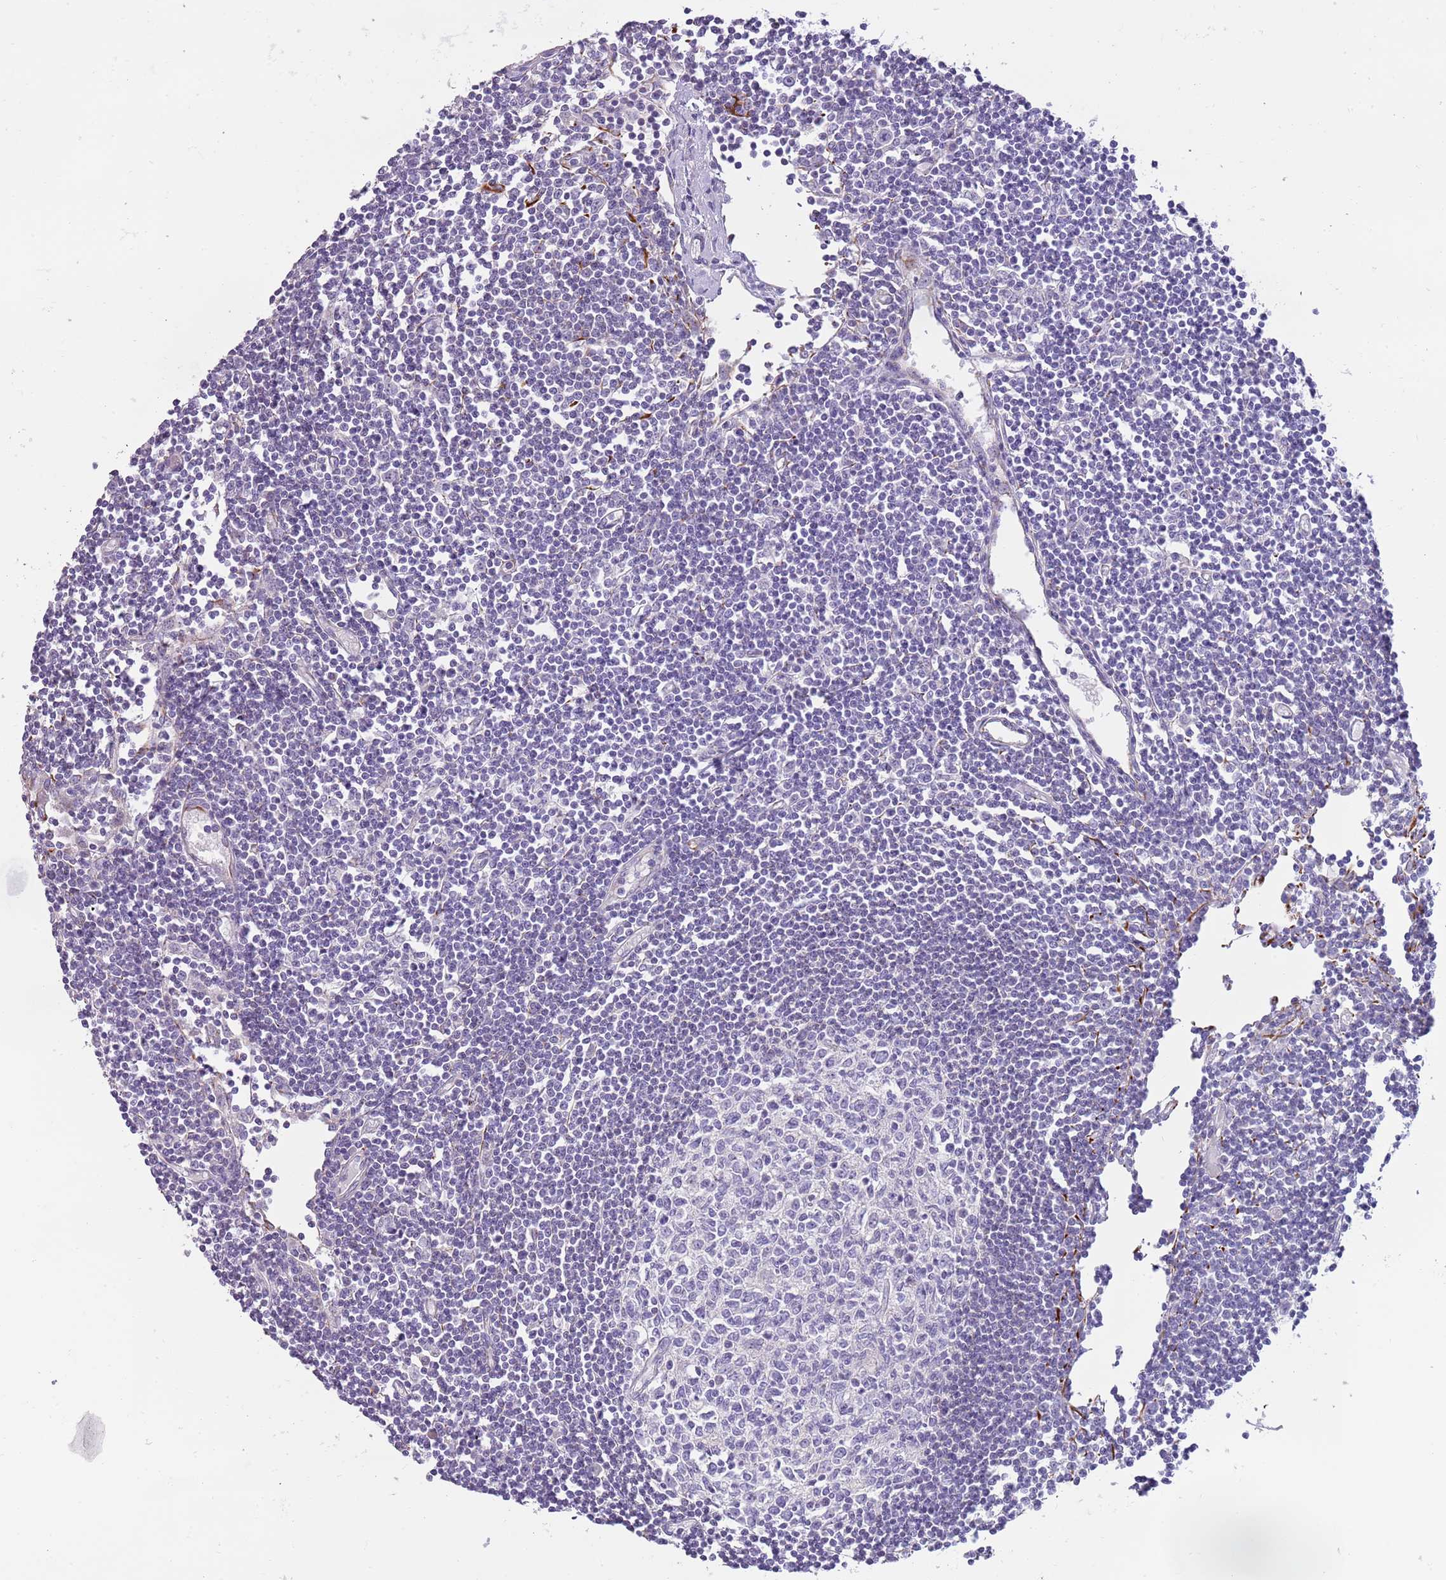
{"staining": {"intensity": "negative", "quantity": "none", "location": "none"}, "tissue": "lymph node", "cell_type": "Germinal center cells", "image_type": "normal", "snomed": [{"axis": "morphology", "description": "Normal tissue, NOS"}, {"axis": "topography", "description": "Lymph node"}], "caption": "The histopathology image shows no staining of germinal center cells in unremarkable lymph node.", "gene": "RNF222", "patient": {"sex": "female", "age": 11}}